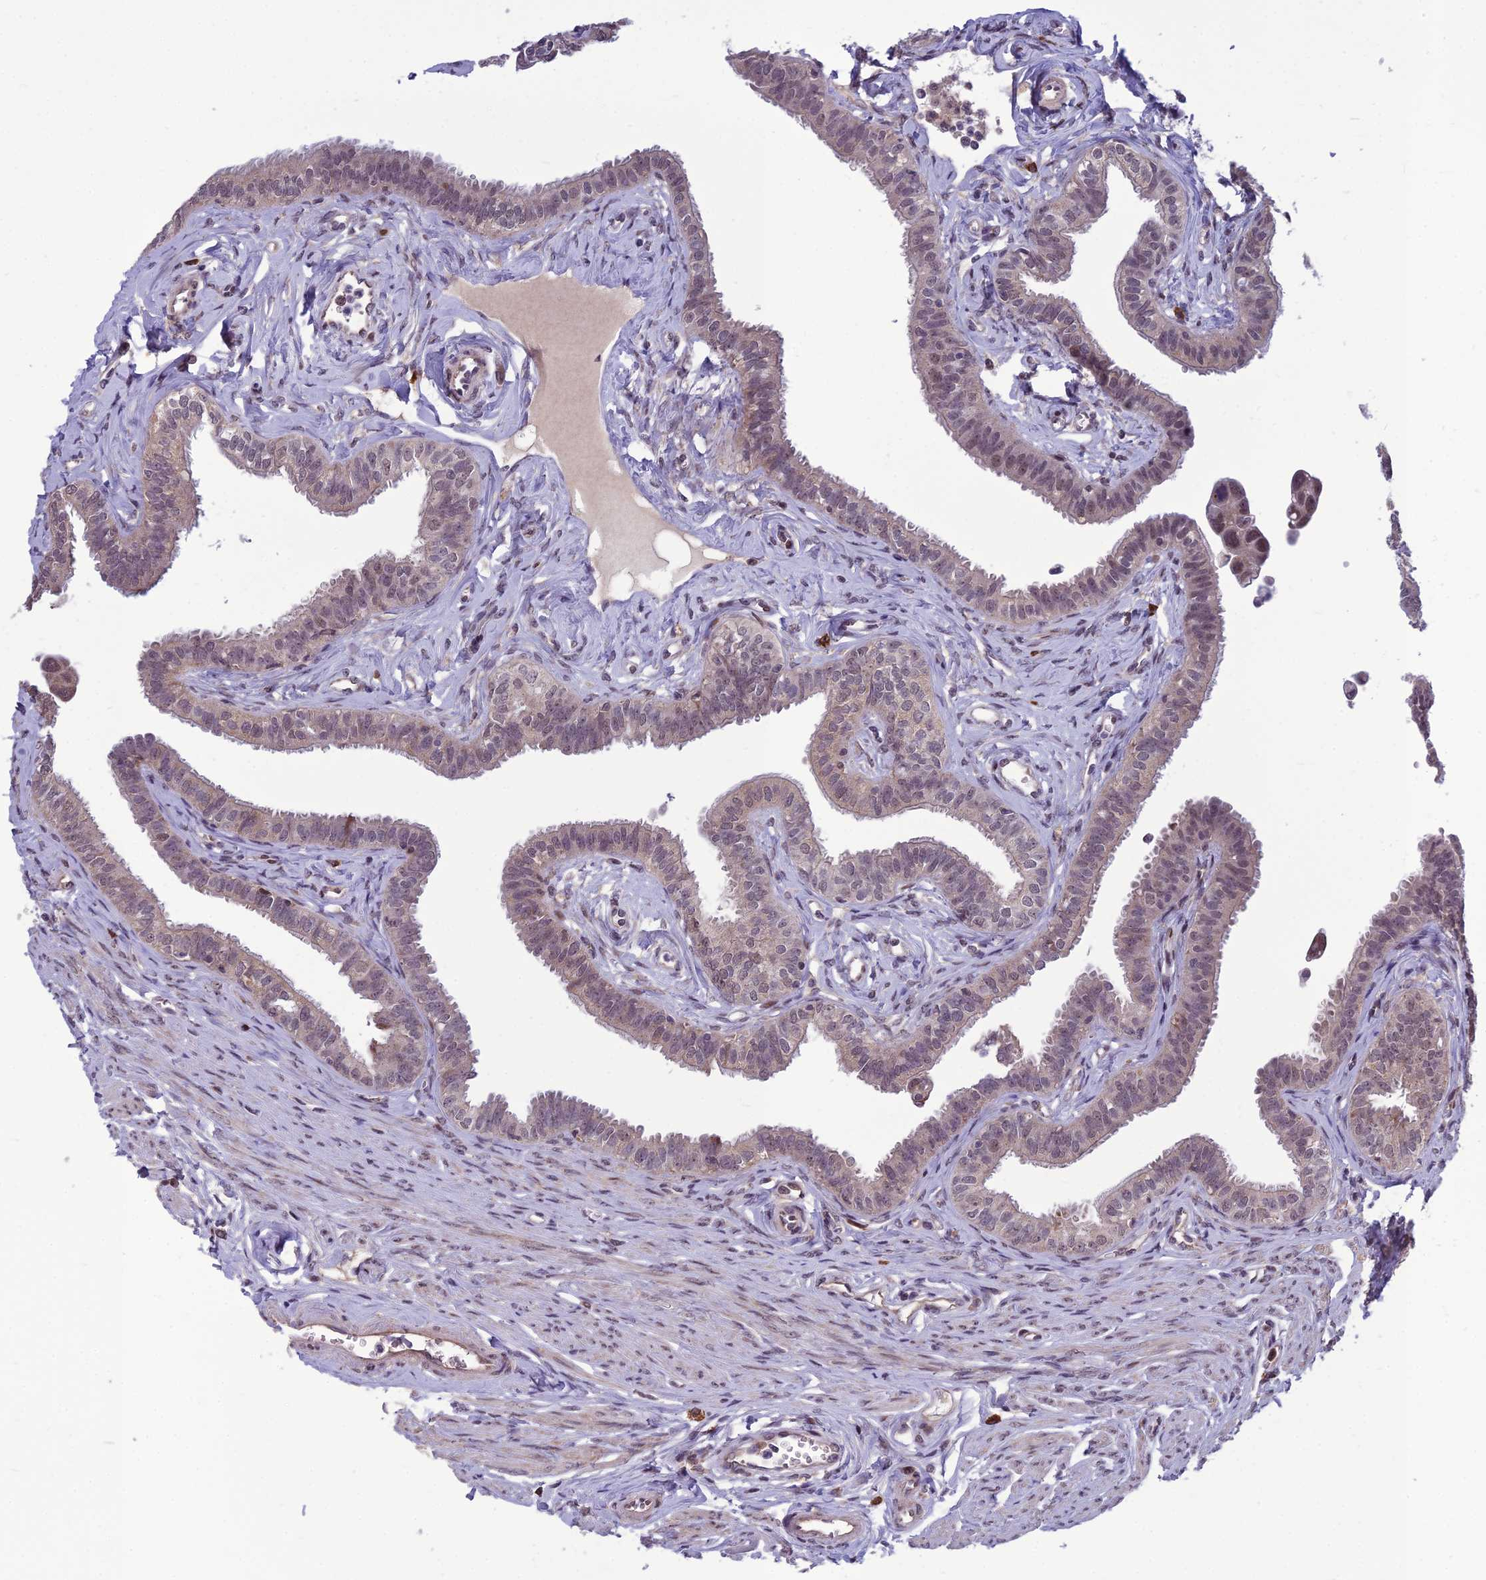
{"staining": {"intensity": "weak", "quantity": "25%-75%", "location": "nuclear"}, "tissue": "fallopian tube", "cell_type": "Glandular cells", "image_type": "normal", "snomed": [{"axis": "morphology", "description": "Normal tissue, NOS"}, {"axis": "morphology", "description": "Carcinoma, NOS"}, {"axis": "topography", "description": "Fallopian tube"}, {"axis": "topography", "description": "Ovary"}], "caption": "Immunohistochemistry (DAB (3,3'-diaminobenzidine)) staining of unremarkable human fallopian tube reveals weak nuclear protein expression in about 25%-75% of glandular cells. (brown staining indicates protein expression, while blue staining denotes nuclei).", "gene": "FBRS", "patient": {"sex": "female", "age": 59}}